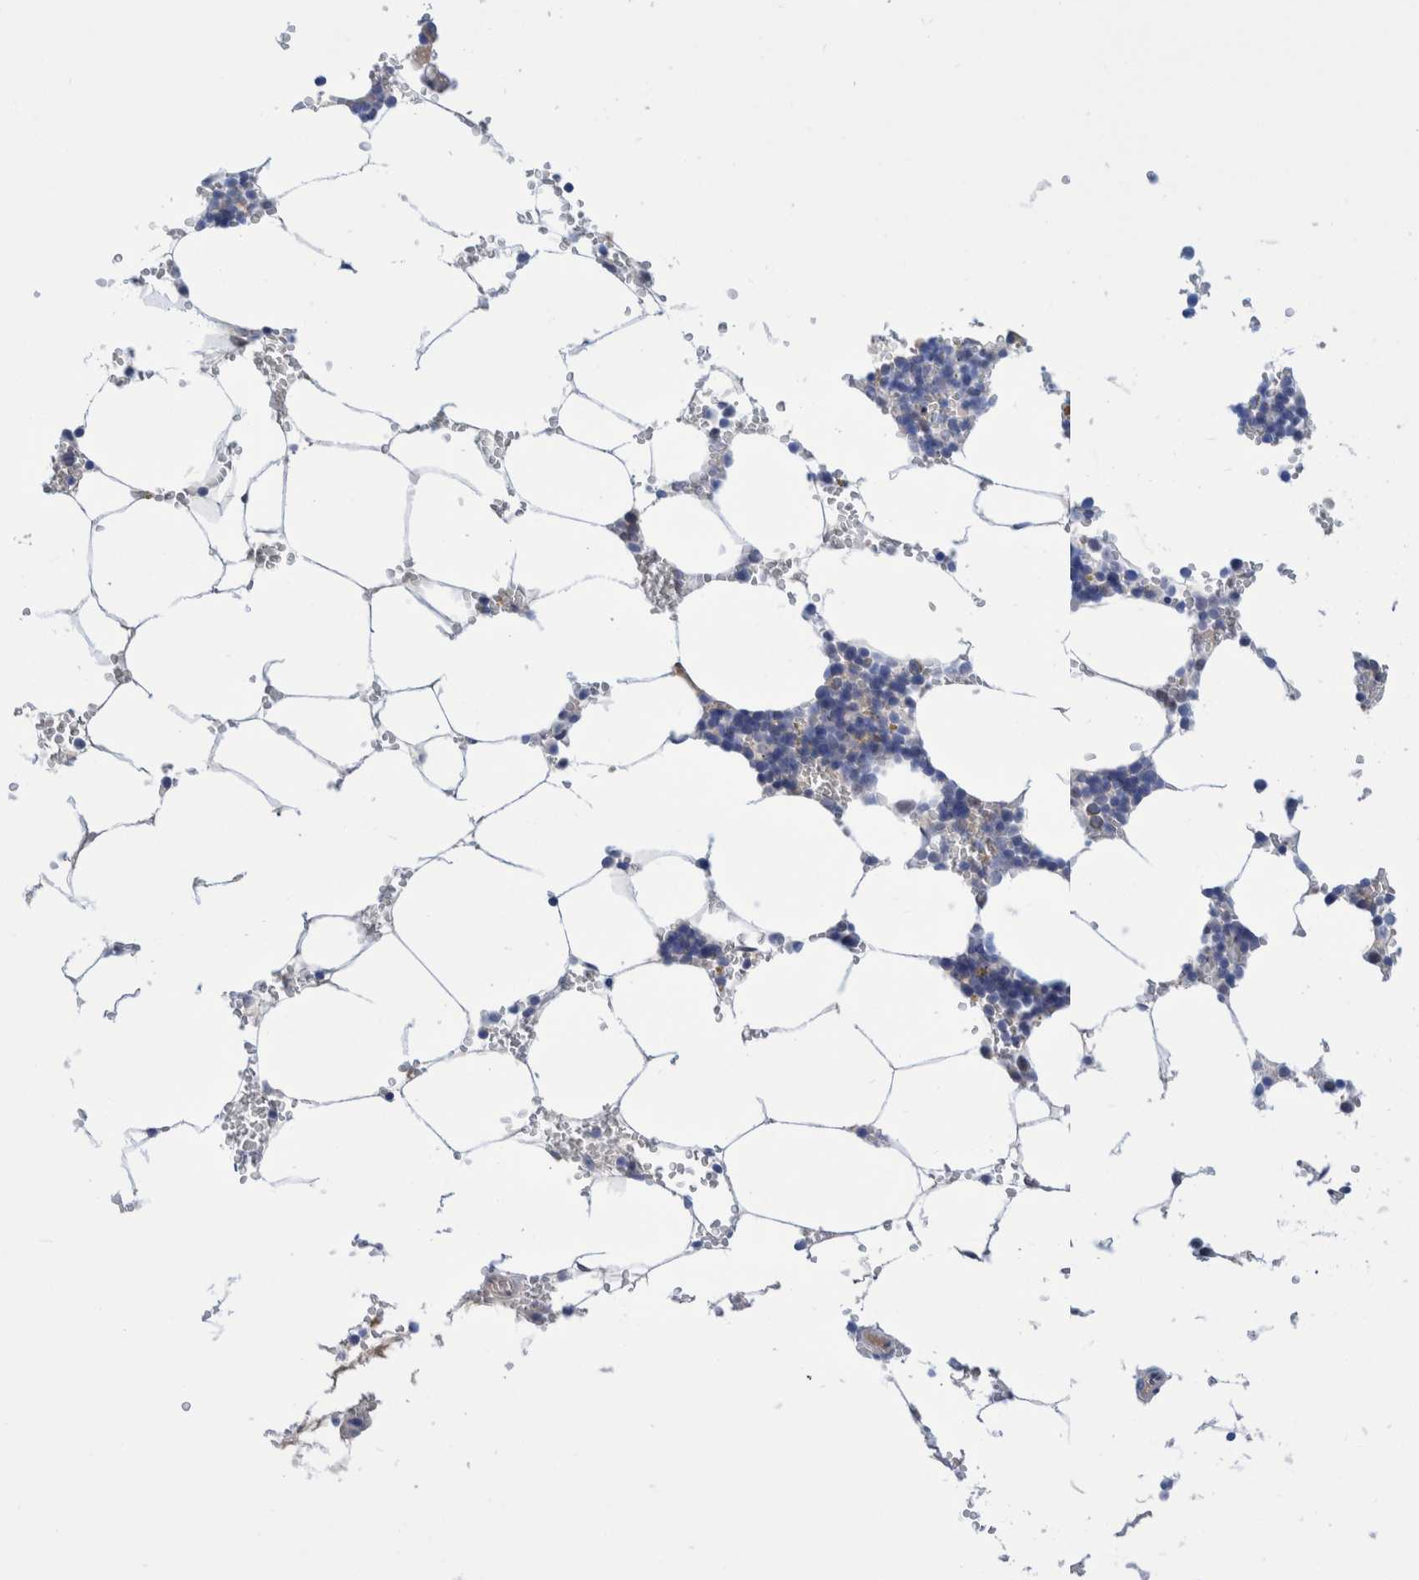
{"staining": {"intensity": "negative", "quantity": "none", "location": "none"}, "tissue": "bone marrow", "cell_type": "Hematopoietic cells", "image_type": "normal", "snomed": [{"axis": "morphology", "description": "Normal tissue, NOS"}, {"axis": "topography", "description": "Bone marrow"}], "caption": "Hematopoietic cells show no significant staining in unremarkable bone marrow.", "gene": "PFAS", "patient": {"sex": "male", "age": 70}}